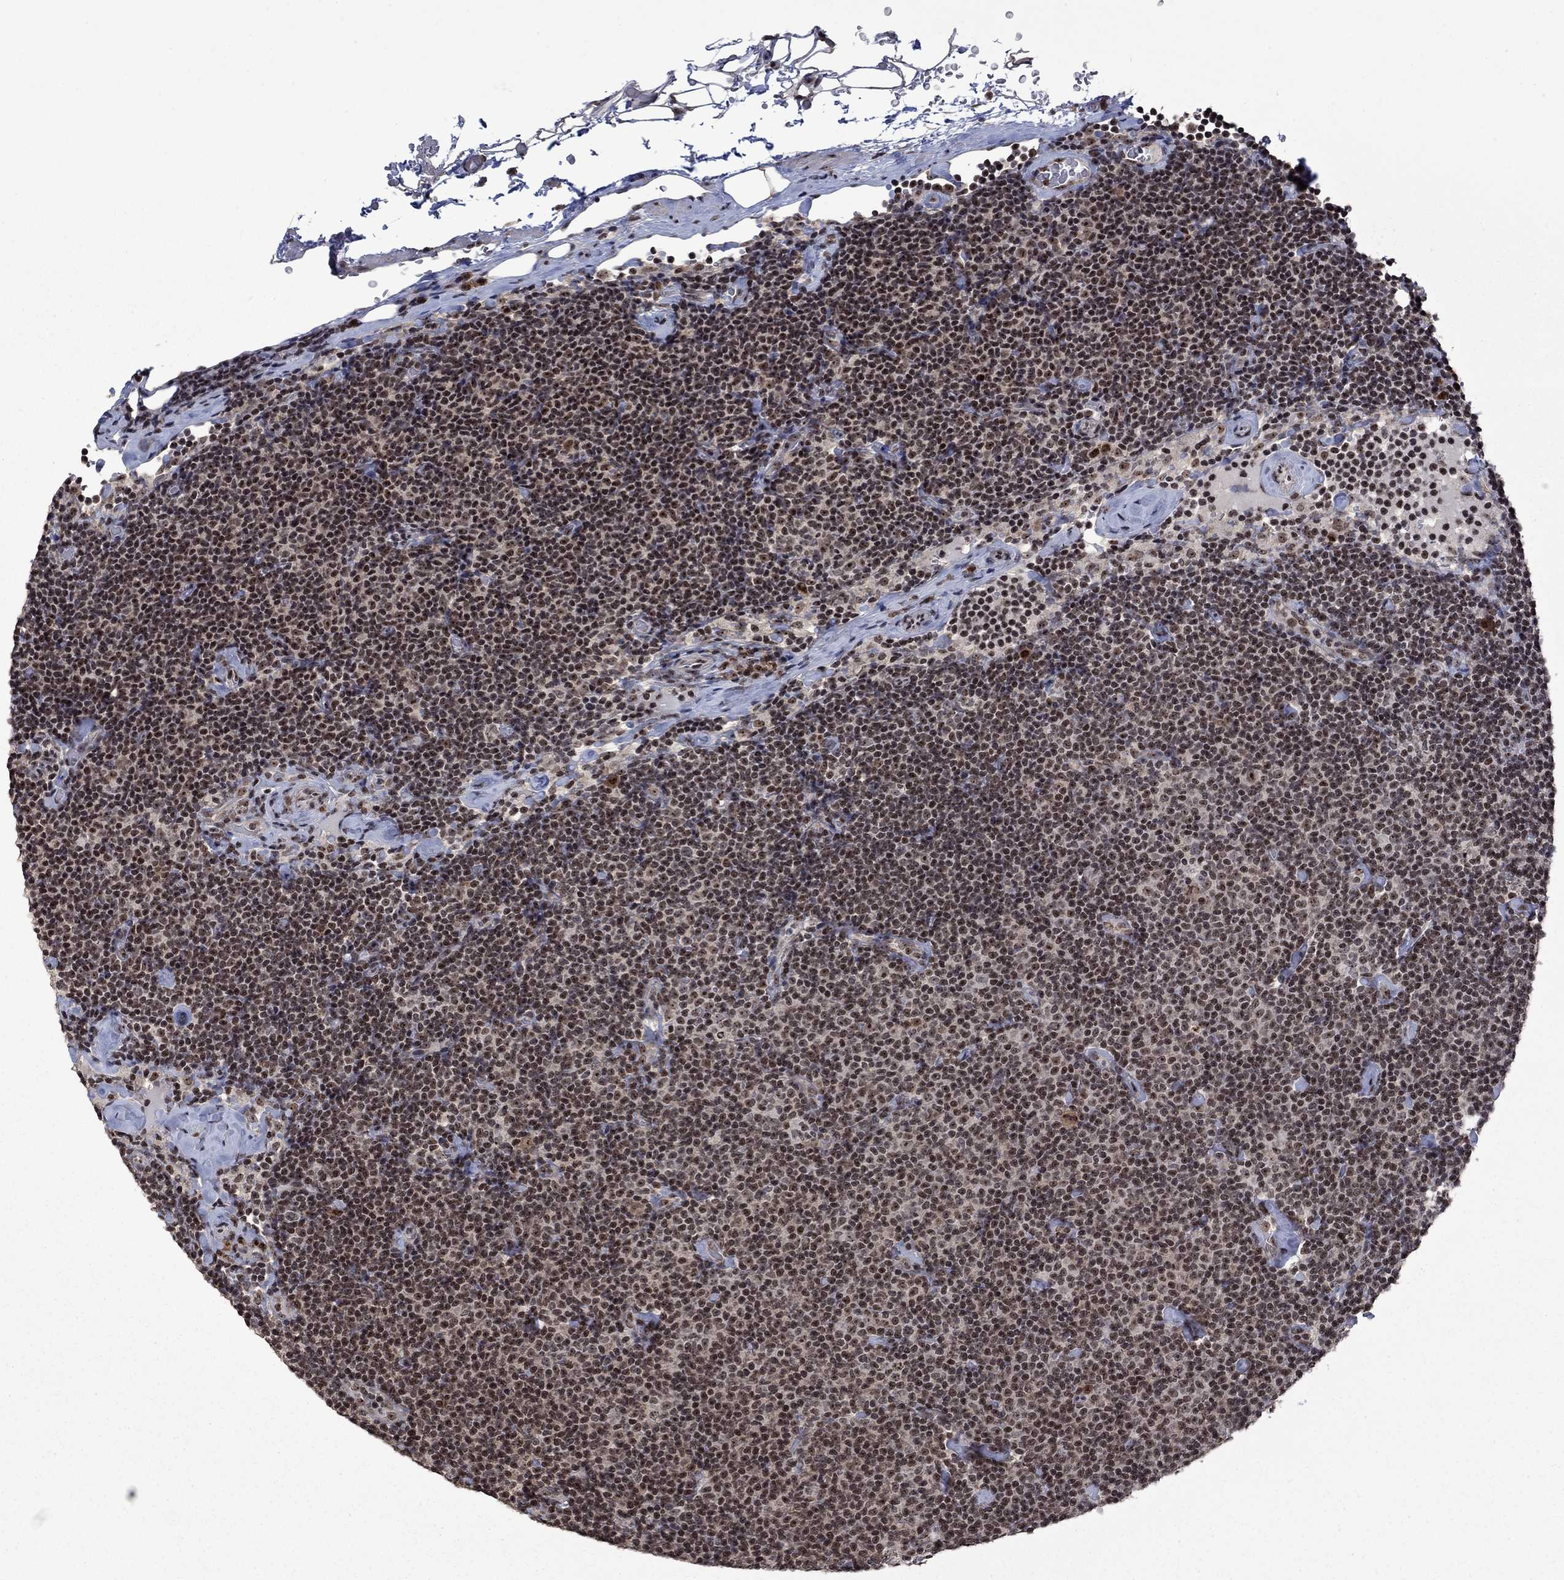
{"staining": {"intensity": "moderate", "quantity": "25%-75%", "location": "nuclear"}, "tissue": "lymphoma", "cell_type": "Tumor cells", "image_type": "cancer", "snomed": [{"axis": "morphology", "description": "Malignant lymphoma, non-Hodgkin's type, Low grade"}, {"axis": "topography", "description": "Lymph node"}], "caption": "A histopathology image of human low-grade malignant lymphoma, non-Hodgkin's type stained for a protein demonstrates moderate nuclear brown staining in tumor cells.", "gene": "FBL", "patient": {"sex": "male", "age": 81}}